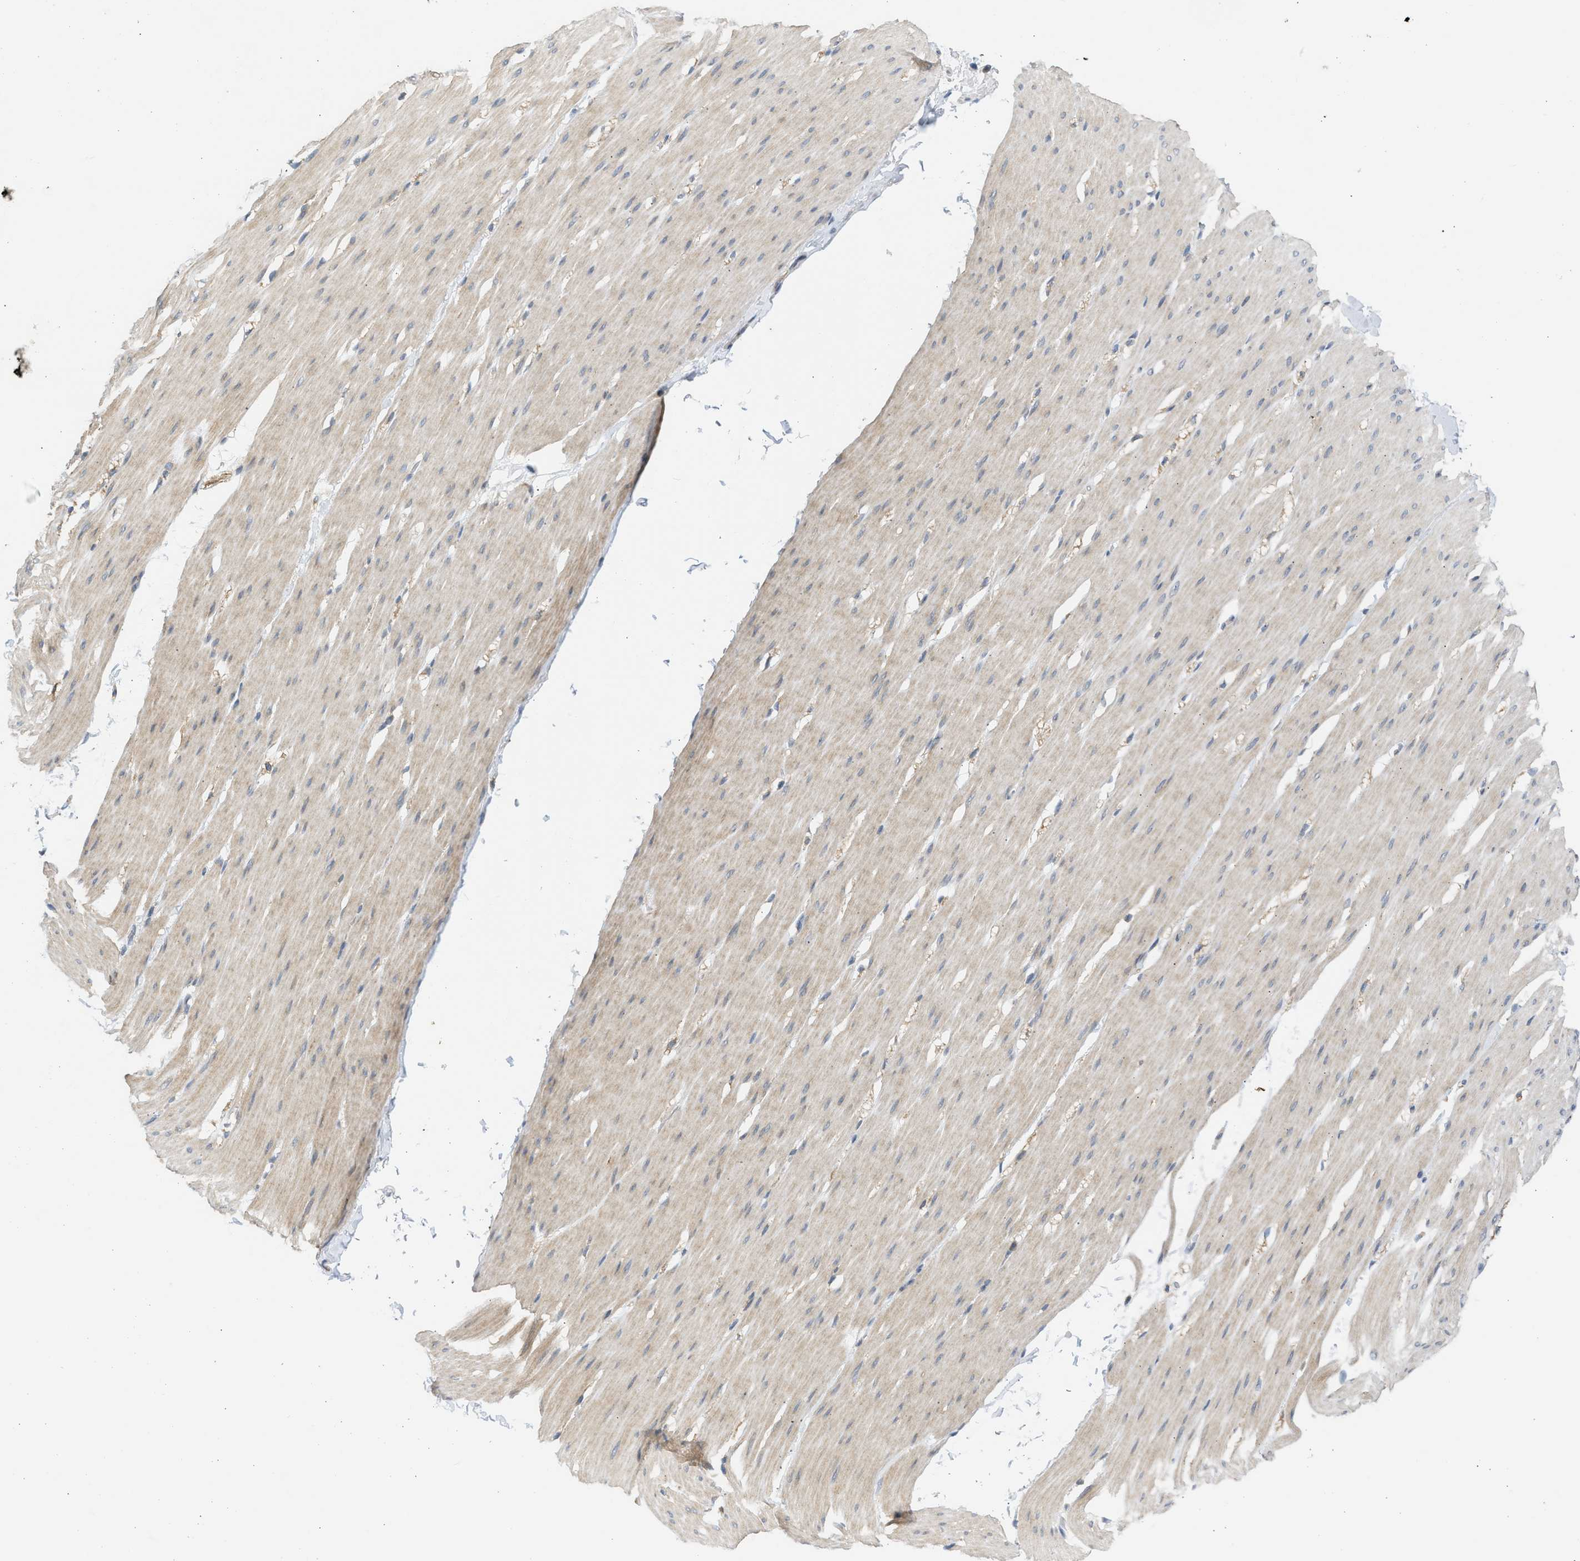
{"staining": {"intensity": "negative", "quantity": "none", "location": "none"}, "tissue": "smooth muscle", "cell_type": "Smooth muscle cells", "image_type": "normal", "snomed": [{"axis": "morphology", "description": "Normal tissue, NOS"}, {"axis": "topography", "description": "Smooth muscle"}, {"axis": "topography", "description": "Colon"}], "caption": "Immunohistochemistry image of benign smooth muscle stained for a protein (brown), which demonstrates no expression in smooth muscle cells. The staining was performed using DAB to visualize the protein expression in brown, while the nuclei were stained in blue with hematoxylin (Magnification: 20x).", "gene": "CYP1A1", "patient": {"sex": "male", "age": 67}}